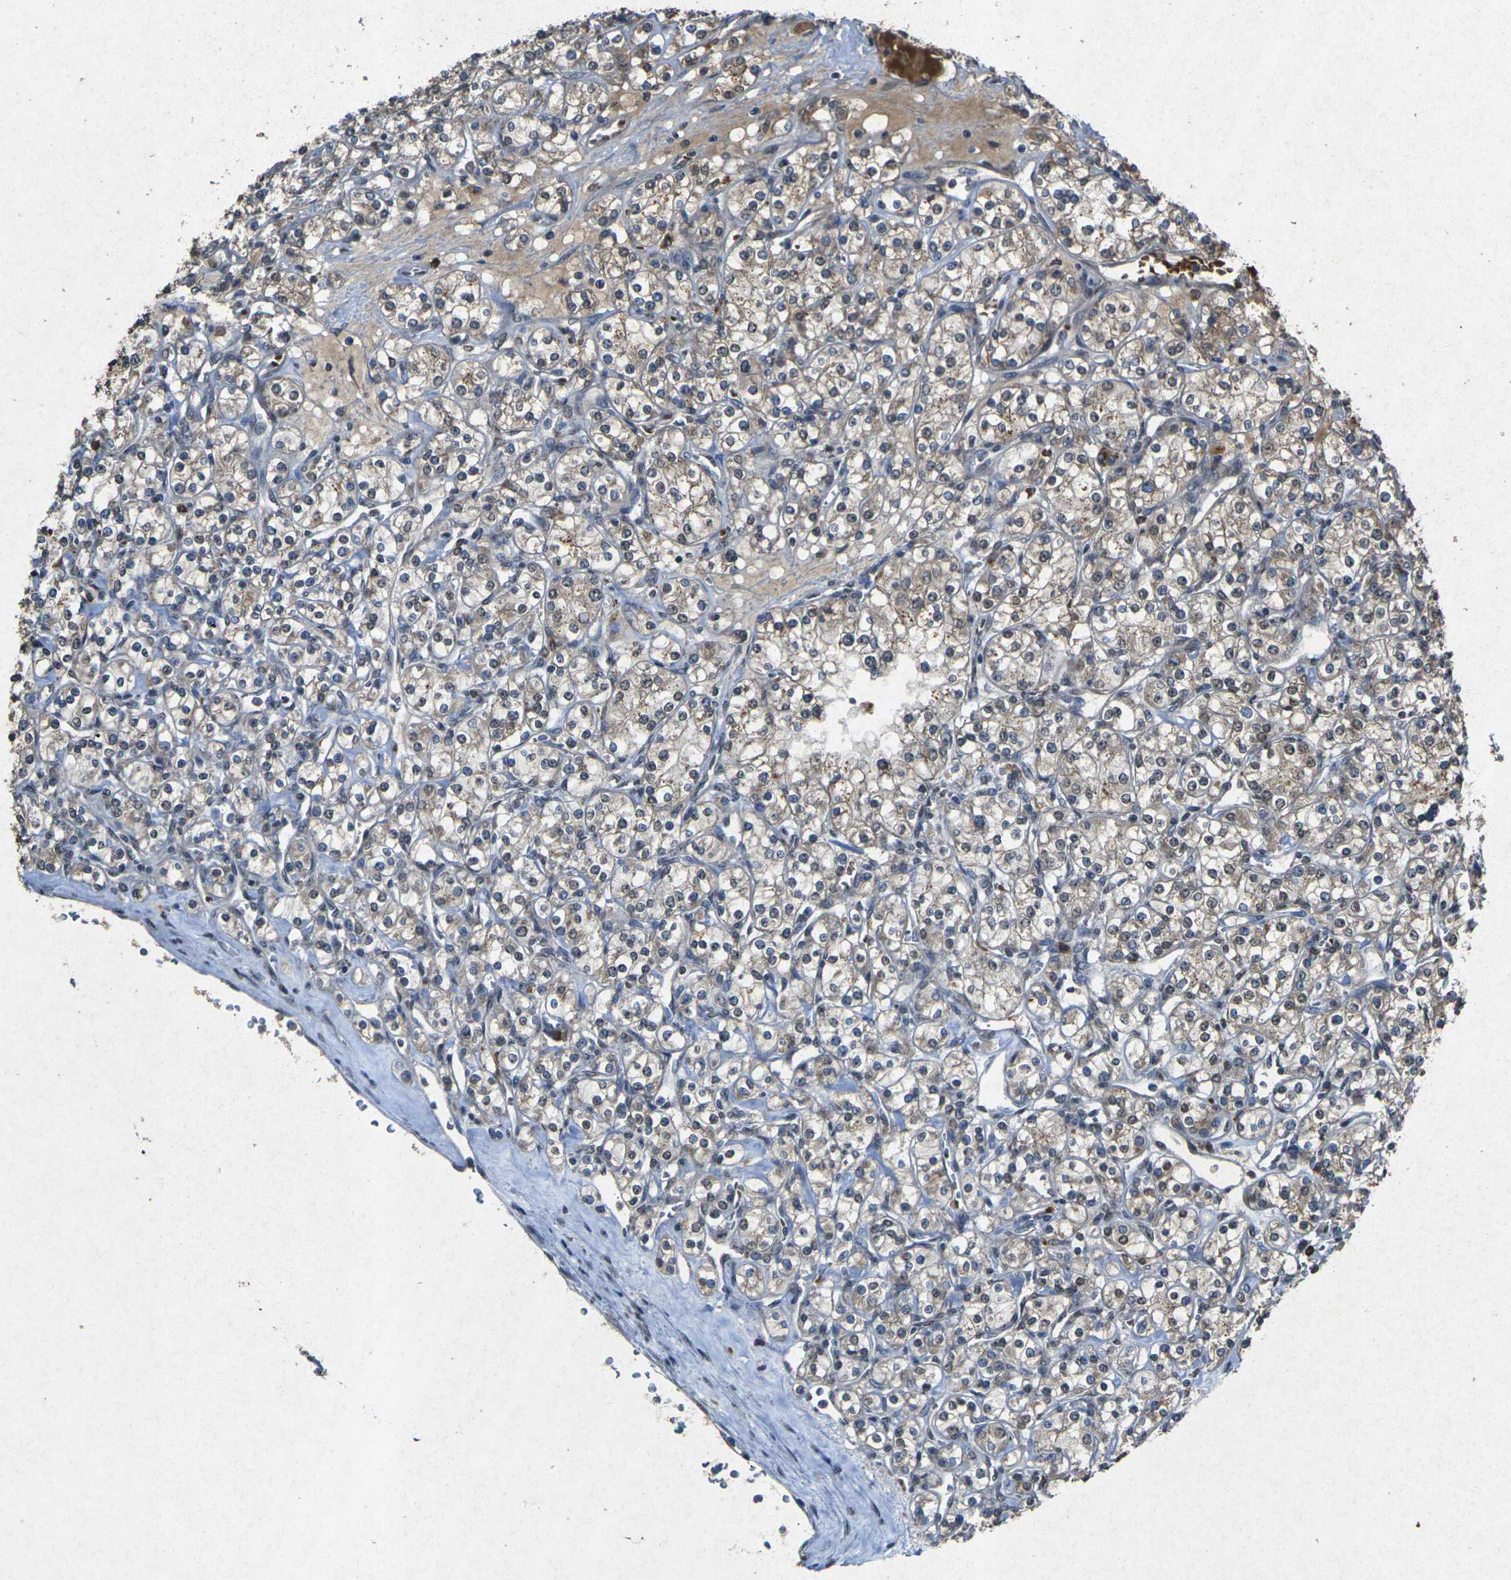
{"staining": {"intensity": "moderate", "quantity": "25%-75%", "location": "cytoplasmic/membranous"}, "tissue": "renal cancer", "cell_type": "Tumor cells", "image_type": "cancer", "snomed": [{"axis": "morphology", "description": "Adenocarcinoma, NOS"}, {"axis": "topography", "description": "Kidney"}], "caption": "Tumor cells exhibit medium levels of moderate cytoplasmic/membranous positivity in about 25%-75% of cells in renal adenocarcinoma.", "gene": "RGMA", "patient": {"sex": "male", "age": 77}}